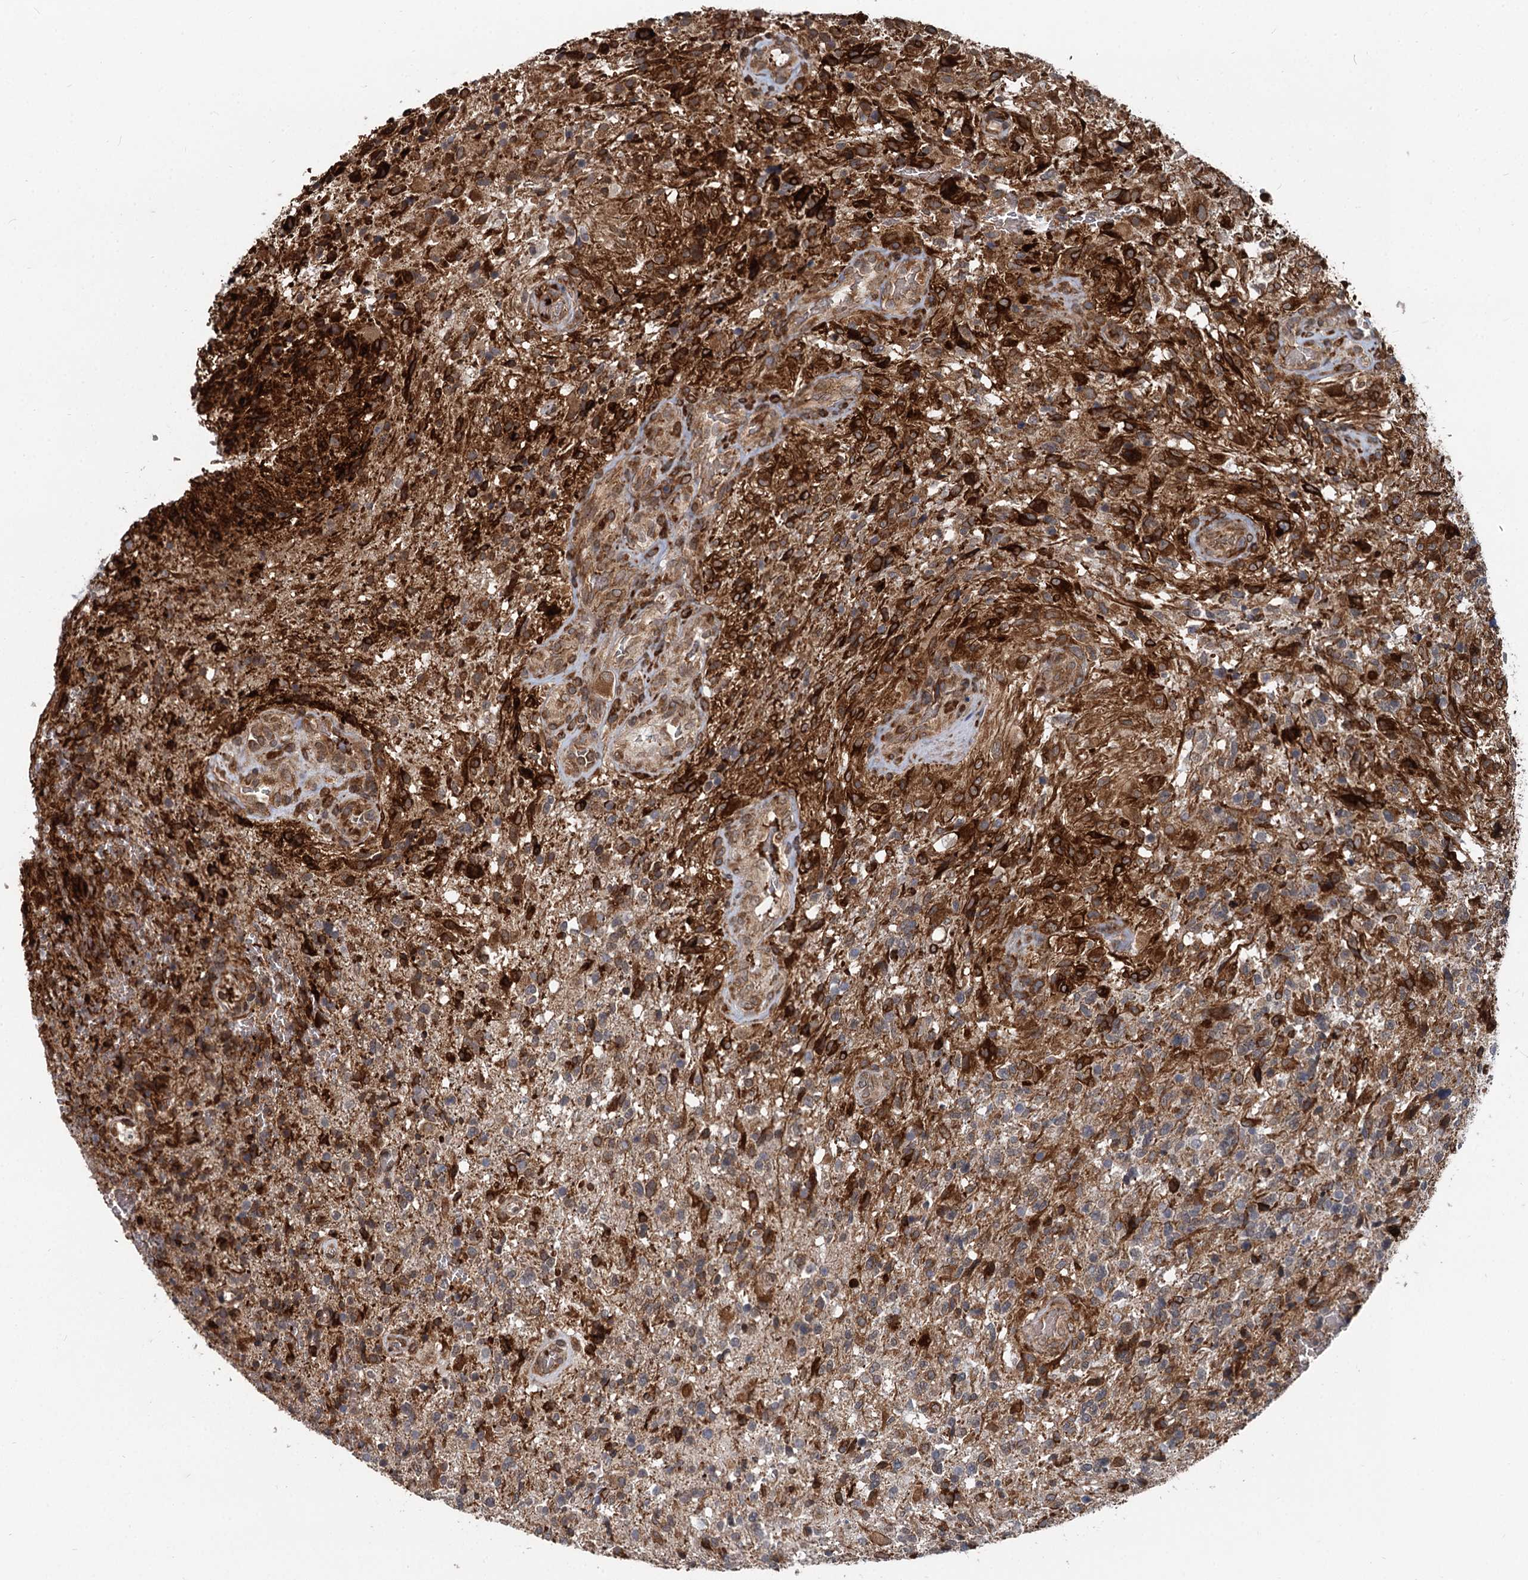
{"staining": {"intensity": "strong", "quantity": "25%-75%", "location": "cytoplasmic/membranous"}, "tissue": "glioma", "cell_type": "Tumor cells", "image_type": "cancer", "snomed": [{"axis": "morphology", "description": "Glioma, malignant, High grade"}, {"axis": "topography", "description": "Brain"}], "caption": "Tumor cells demonstrate high levels of strong cytoplasmic/membranous staining in approximately 25%-75% of cells in high-grade glioma (malignant). (DAB IHC with brightfield microscopy, high magnification).", "gene": "STIM1", "patient": {"sex": "male", "age": 56}}